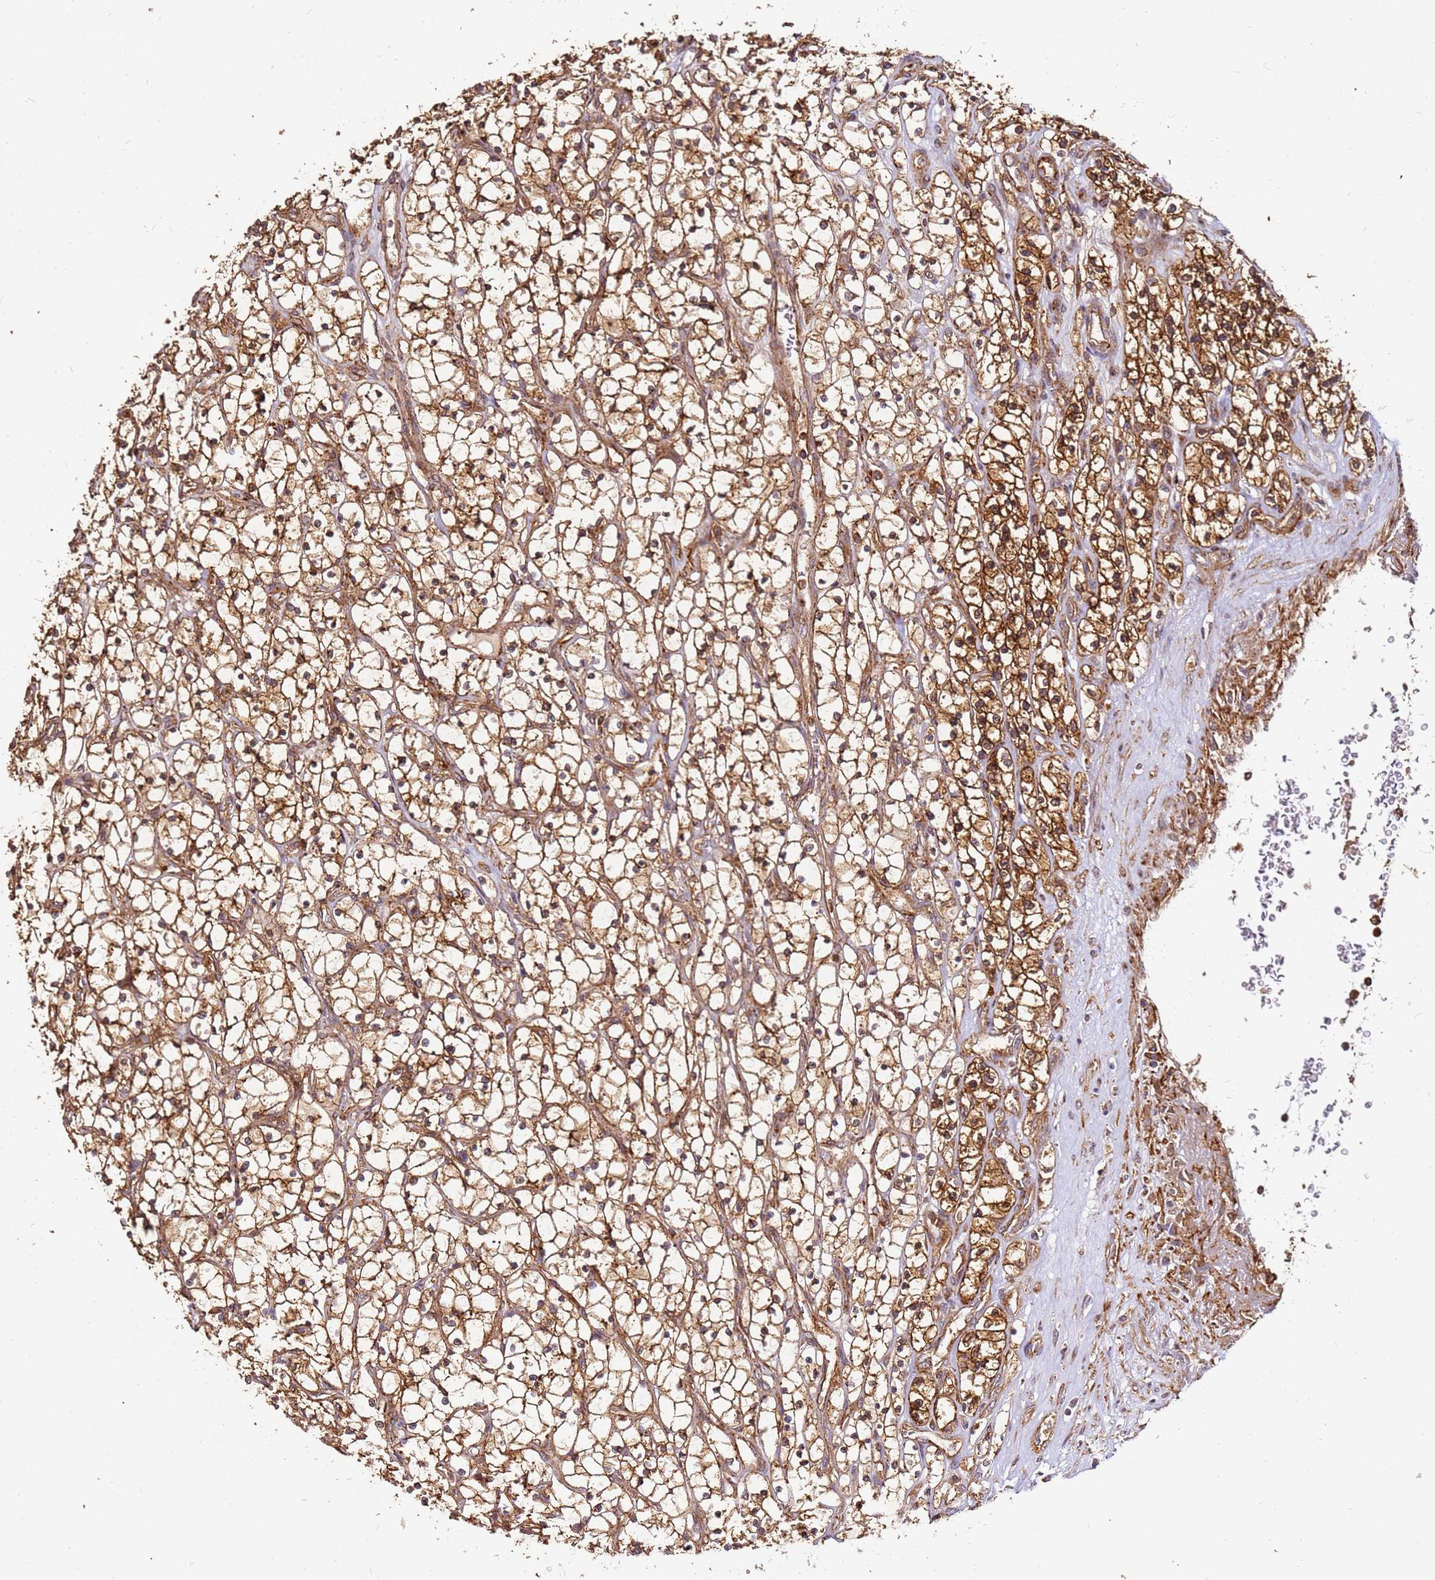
{"staining": {"intensity": "moderate", "quantity": ">75%", "location": "cytoplasmic/membranous"}, "tissue": "renal cancer", "cell_type": "Tumor cells", "image_type": "cancer", "snomed": [{"axis": "morphology", "description": "Adenocarcinoma, NOS"}, {"axis": "topography", "description": "Kidney"}], "caption": "DAB (3,3'-diaminobenzidine) immunohistochemical staining of renal cancer (adenocarcinoma) shows moderate cytoplasmic/membranous protein expression in approximately >75% of tumor cells.", "gene": "DVL3", "patient": {"sex": "female", "age": 69}}